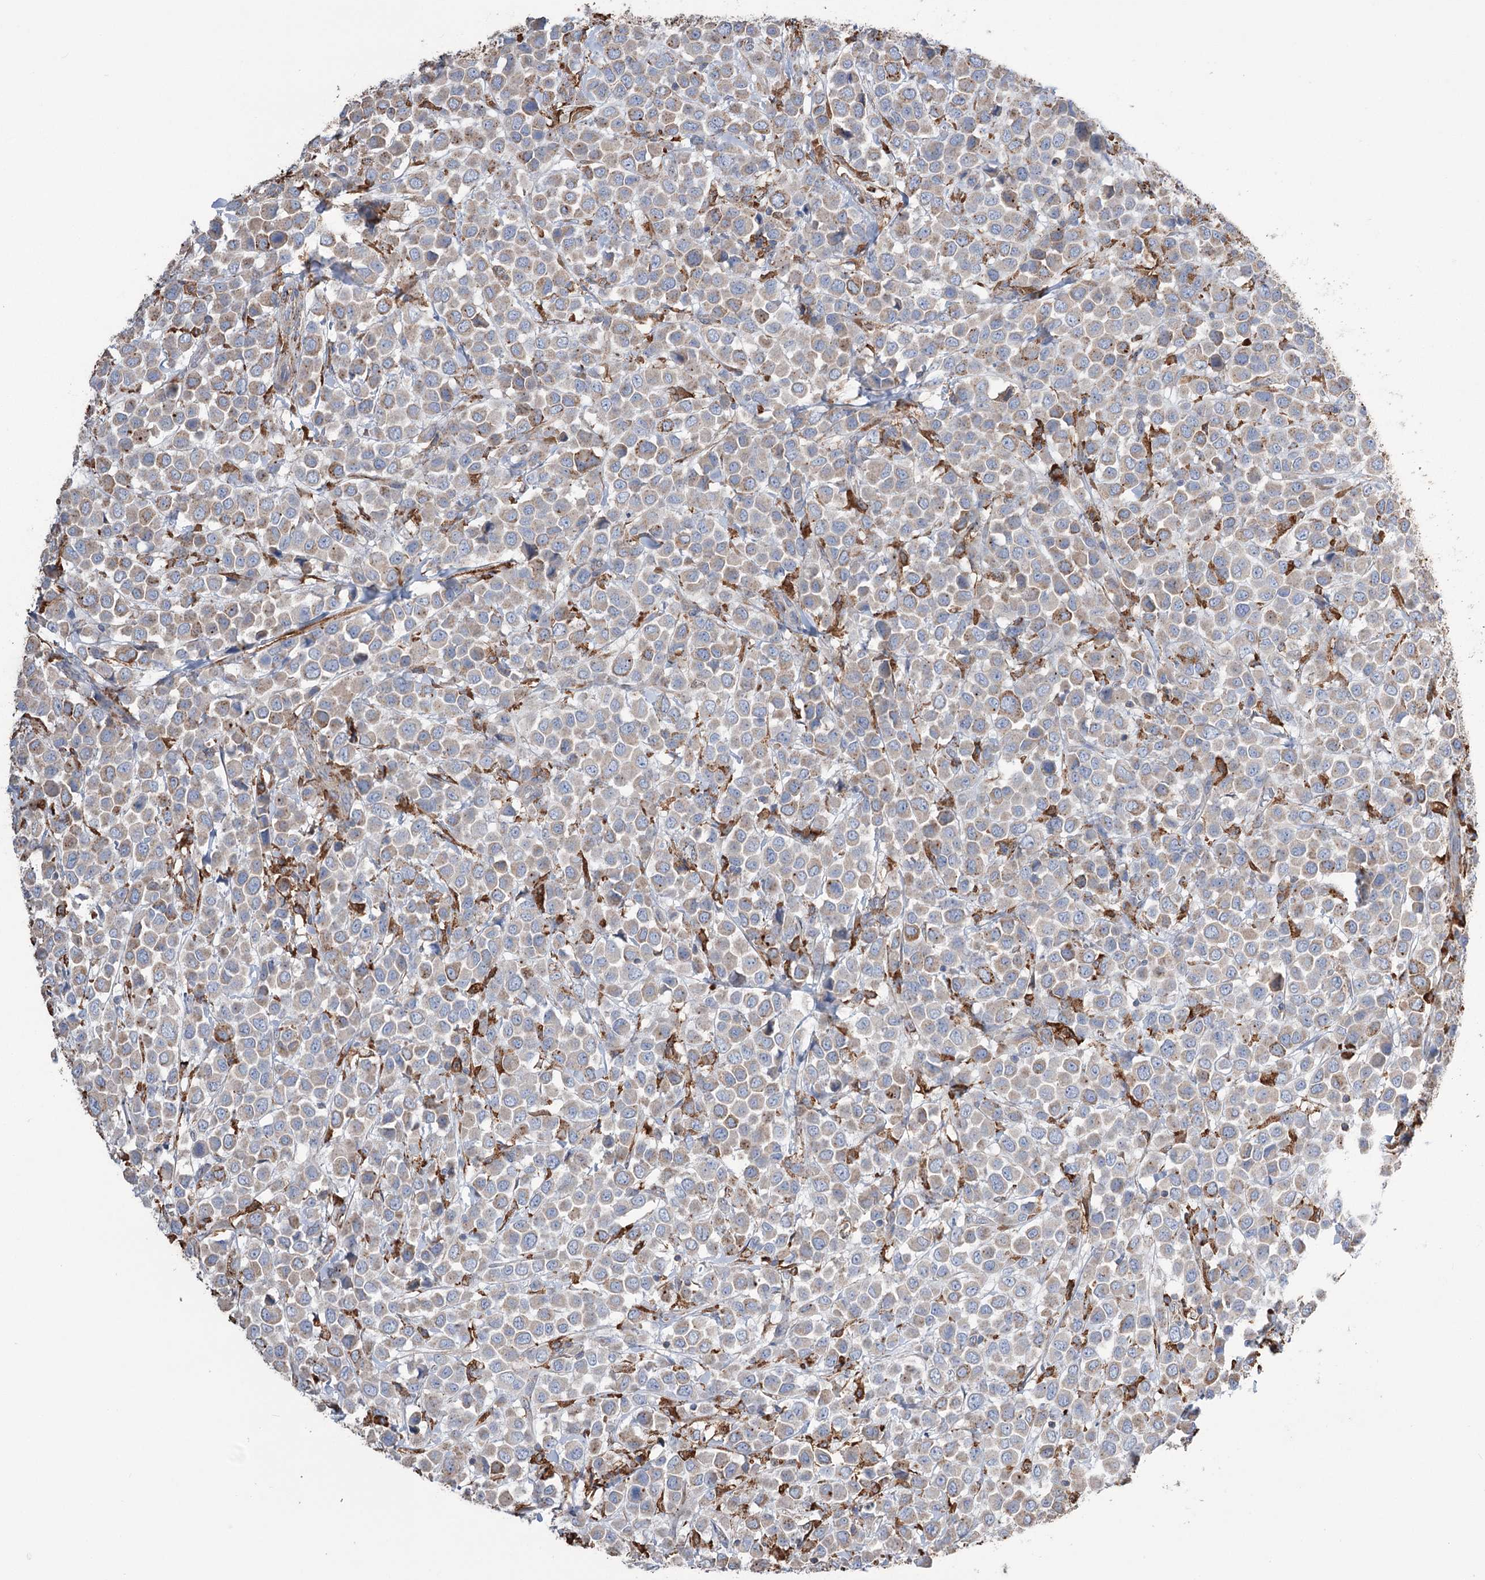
{"staining": {"intensity": "moderate", "quantity": "<25%", "location": "cytoplasmic/membranous"}, "tissue": "breast cancer", "cell_type": "Tumor cells", "image_type": "cancer", "snomed": [{"axis": "morphology", "description": "Duct carcinoma"}, {"axis": "topography", "description": "Breast"}], "caption": "IHC of infiltrating ductal carcinoma (breast) demonstrates low levels of moderate cytoplasmic/membranous expression in about <25% of tumor cells.", "gene": "TRIM71", "patient": {"sex": "female", "age": 61}}